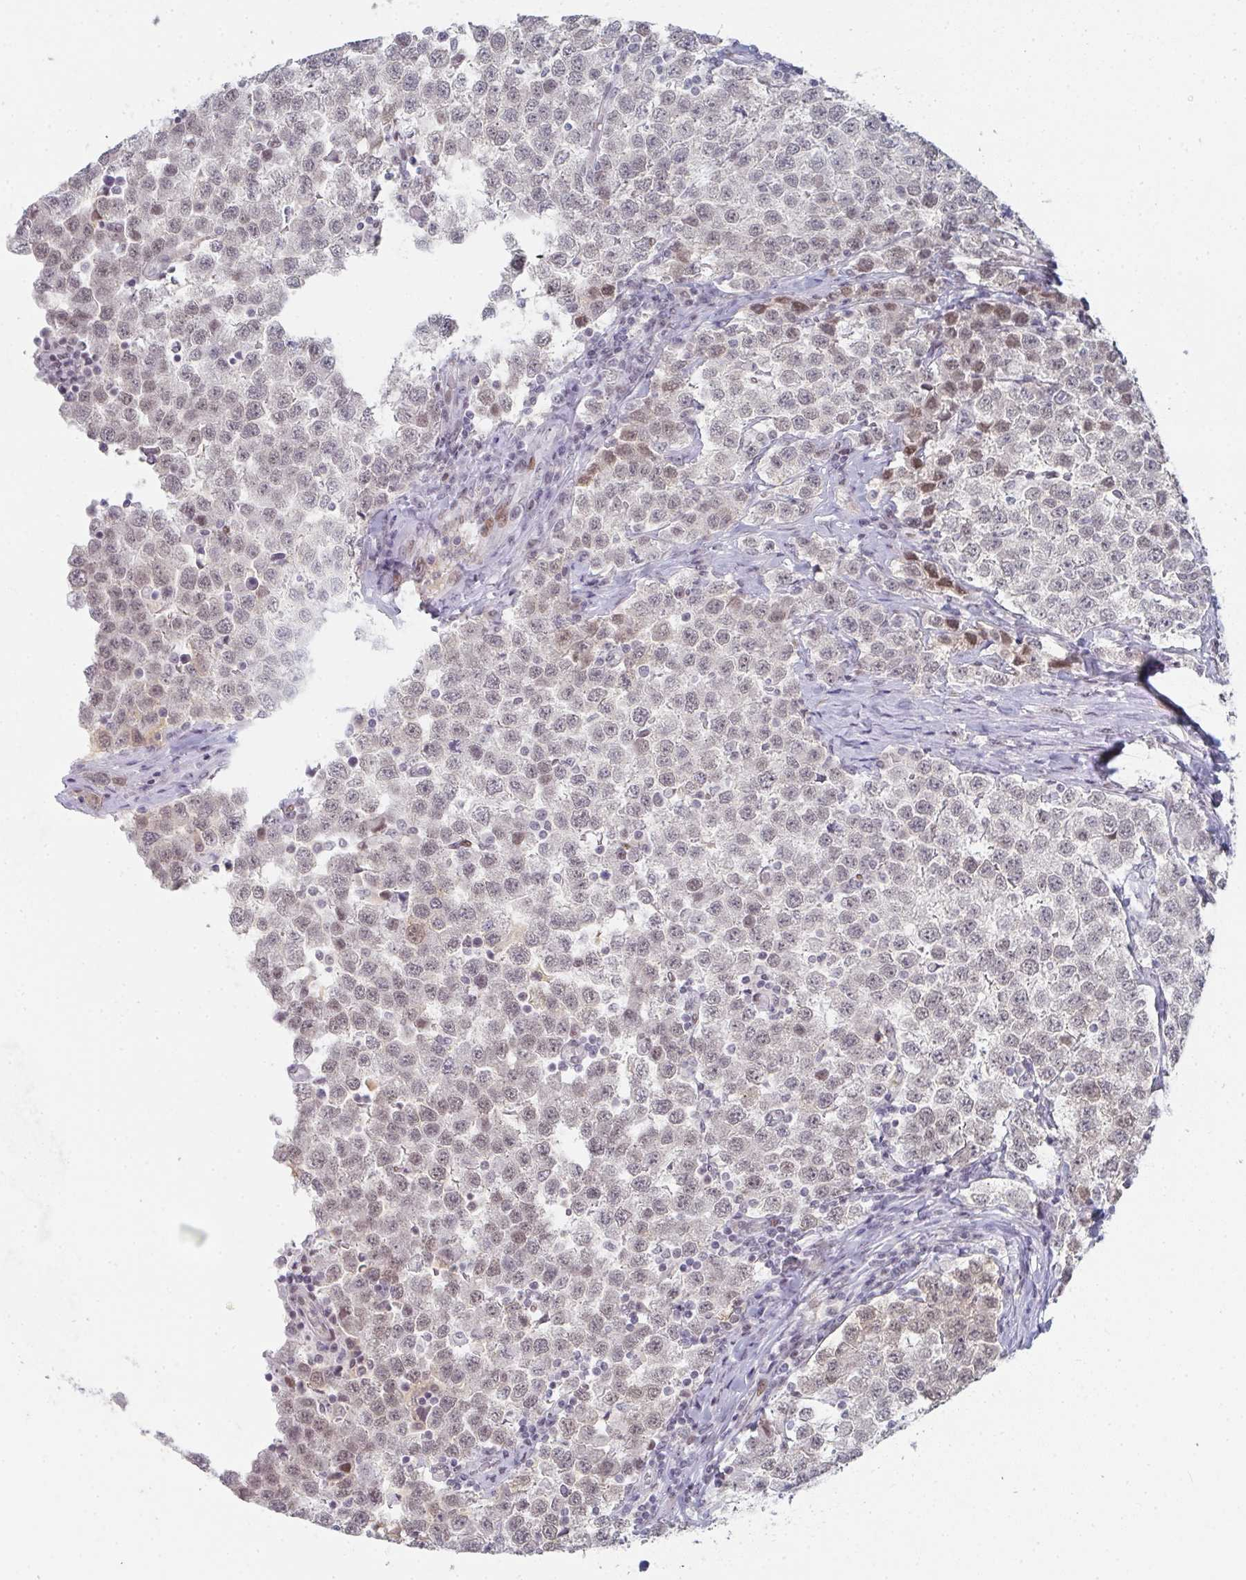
{"staining": {"intensity": "weak", "quantity": "<25%", "location": "nuclear"}, "tissue": "testis cancer", "cell_type": "Tumor cells", "image_type": "cancer", "snomed": [{"axis": "morphology", "description": "Seminoma, NOS"}, {"axis": "topography", "description": "Testis"}], "caption": "Tumor cells are negative for brown protein staining in testis cancer.", "gene": "LIN54", "patient": {"sex": "male", "age": 34}}